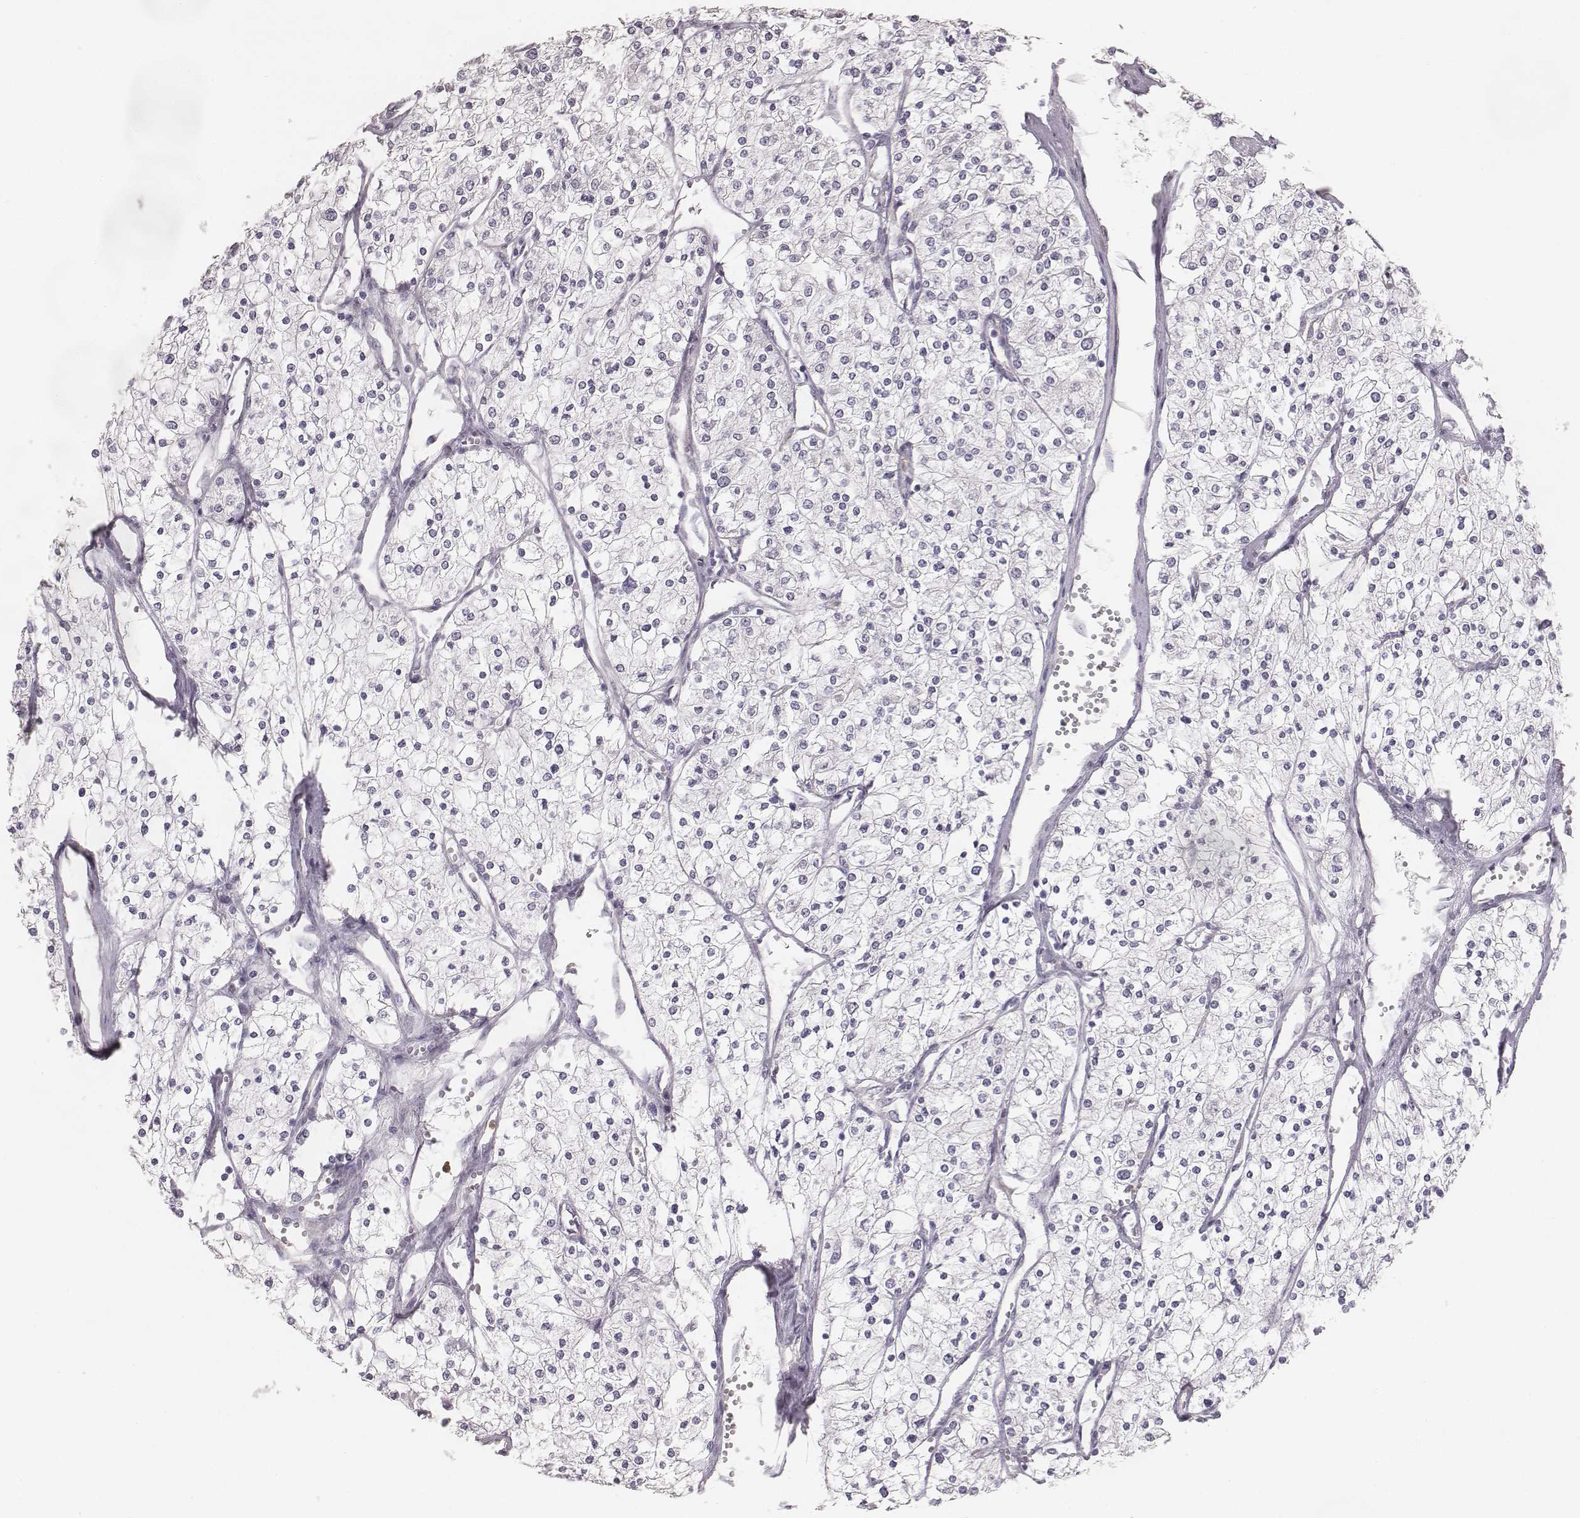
{"staining": {"intensity": "negative", "quantity": "none", "location": "none"}, "tissue": "renal cancer", "cell_type": "Tumor cells", "image_type": "cancer", "snomed": [{"axis": "morphology", "description": "Adenocarcinoma, NOS"}, {"axis": "topography", "description": "Kidney"}], "caption": "Tumor cells show no significant protein staining in renal cancer (adenocarcinoma).", "gene": "KCNJ12", "patient": {"sex": "male", "age": 80}}